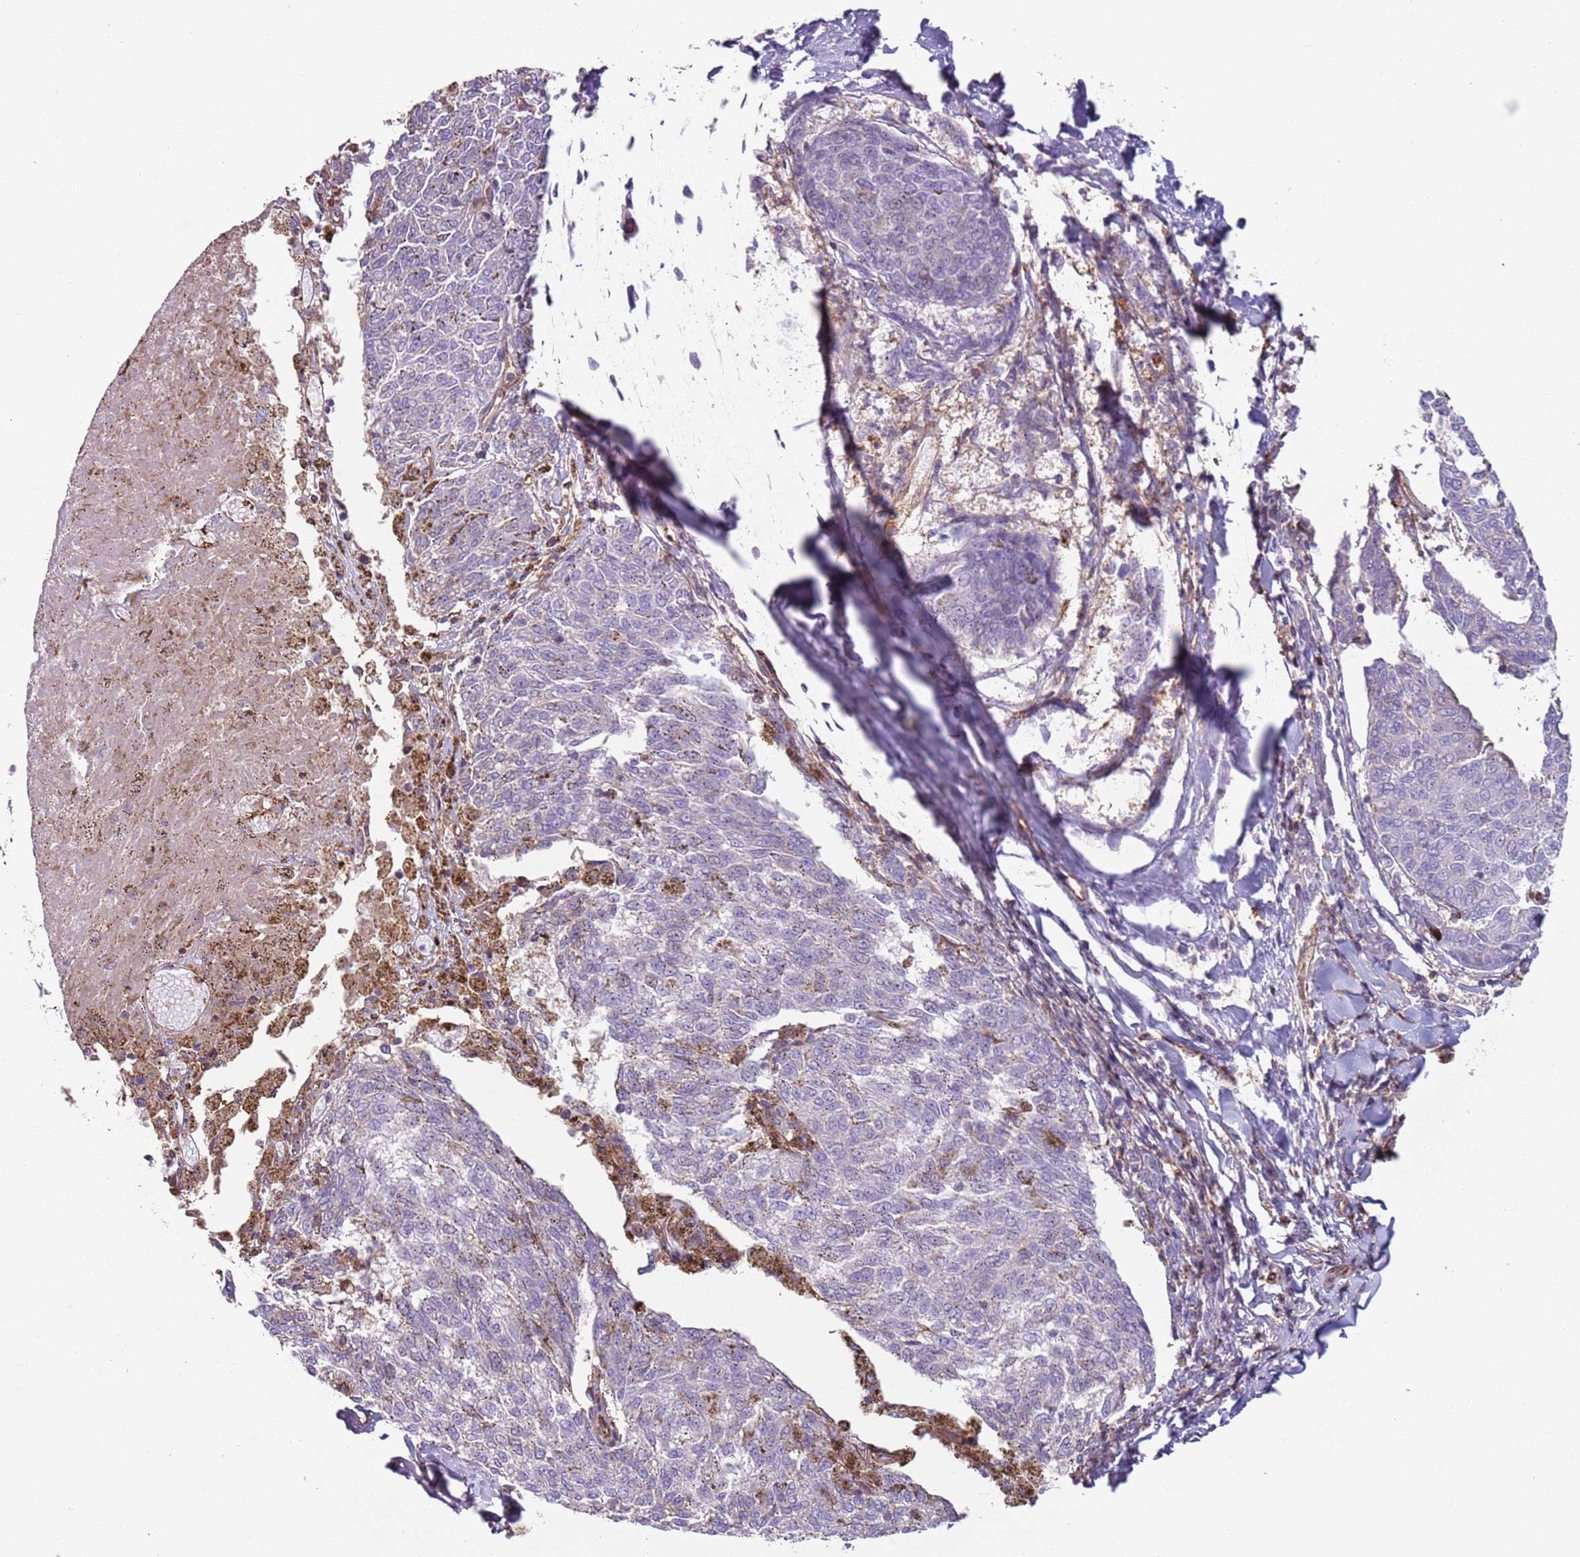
{"staining": {"intensity": "negative", "quantity": "none", "location": "none"}, "tissue": "melanoma", "cell_type": "Tumor cells", "image_type": "cancer", "snomed": [{"axis": "morphology", "description": "Malignant melanoma, NOS"}, {"axis": "topography", "description": "Skin"}], "caption": "A histopathology image of human melanoma is negative for staining in tumor cells. (Immunohistochemistry (ihc), brightfield microscopy, high magnification).", "gene": "GNAI3", "patient": {"sex": "female", "age": 72}}